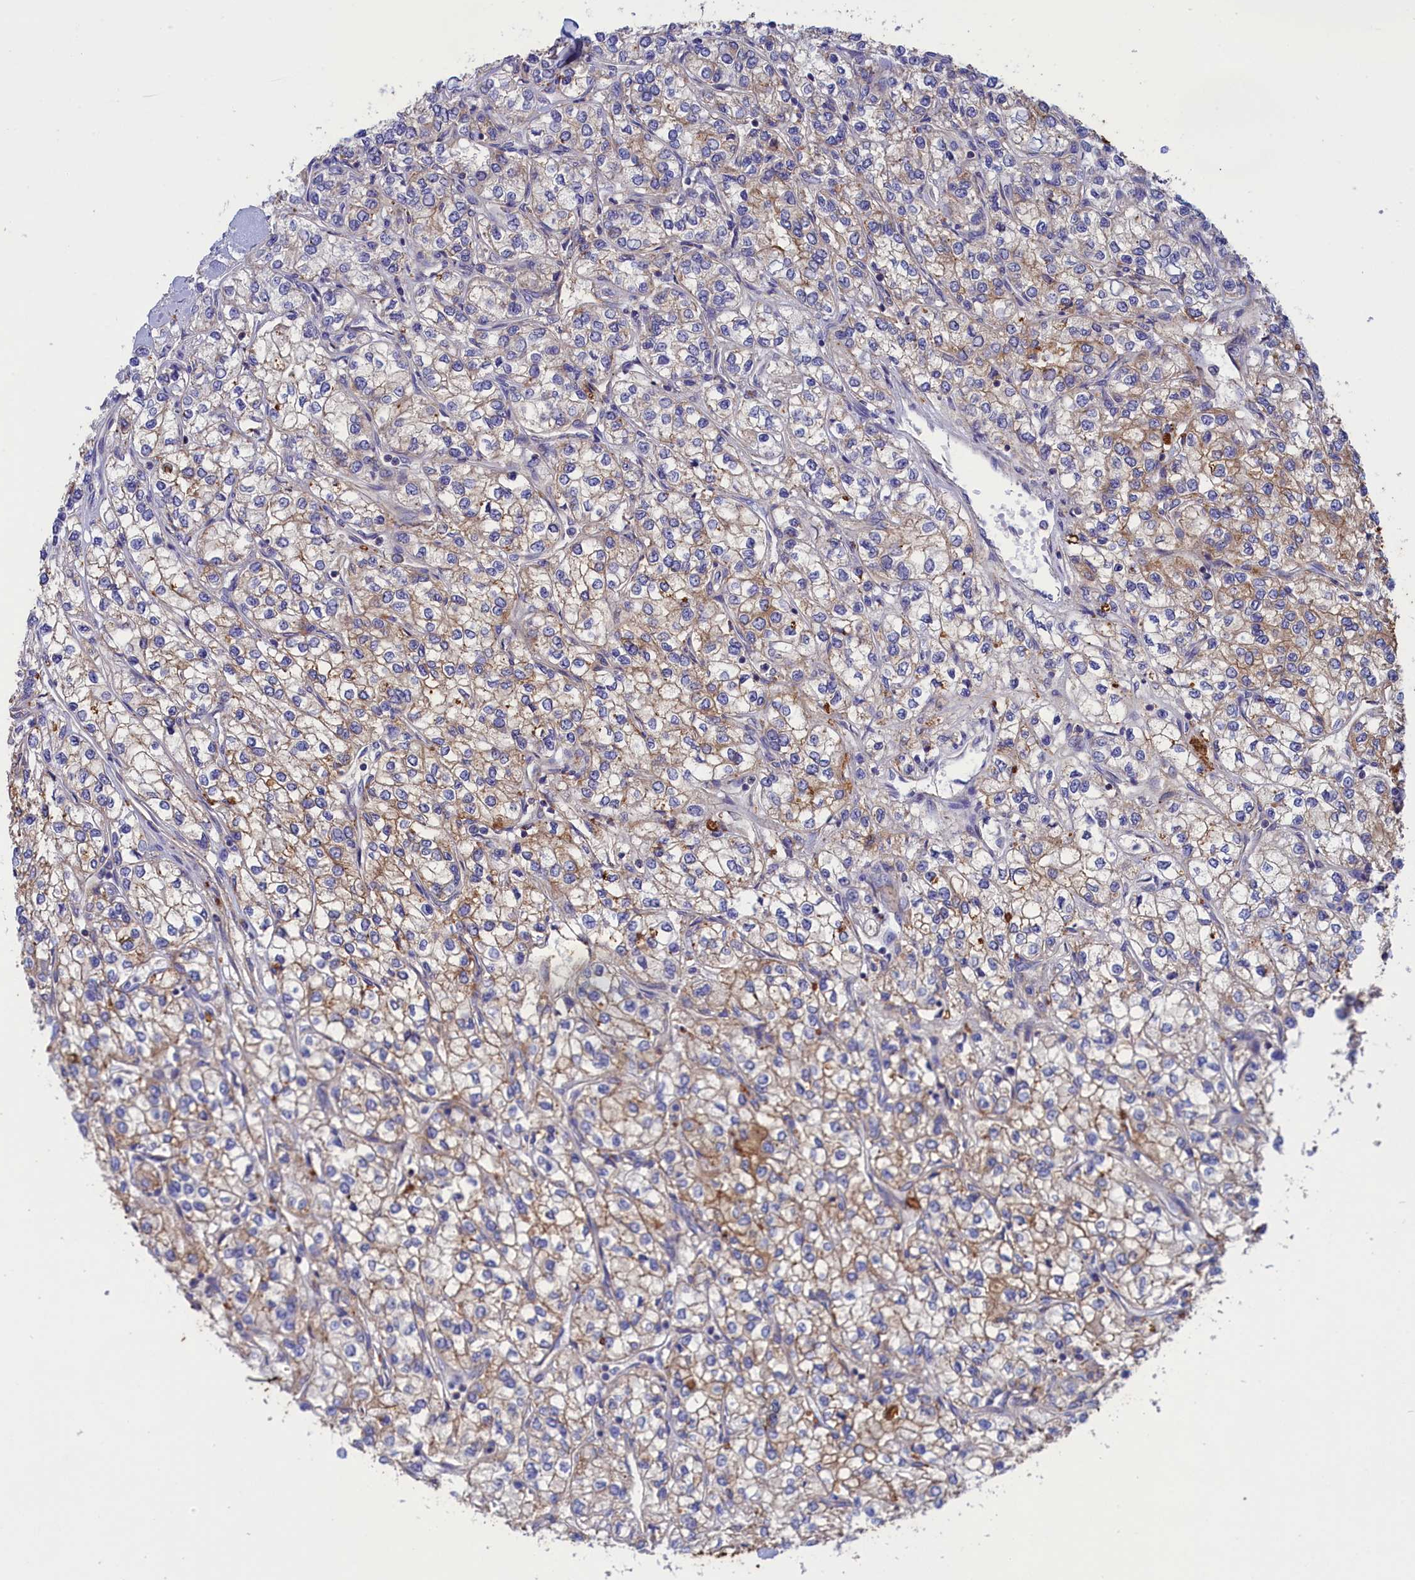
{"staining": {"intensity": "weak", "quantity": "<25%", "location": "cytoplasmic/membranous"}, "tissue": "renal cancer", "cell_type": "Tumor cells", "image_type": "cancer", "snomed": [{"axis": "morphology", "description": "Adenocarcinoma, NOS"}, {"axis": "topography", "description": "Kidney"}], "caption": "Tumor cells are negative for brown protein staining in renal cancer (adenocarcinoma). (Immunohistochemistry (ihc), brightfield microscopy, high magnification).", "gene": "SCAMP4", "patient": {"sex": "male", "age": 80}}